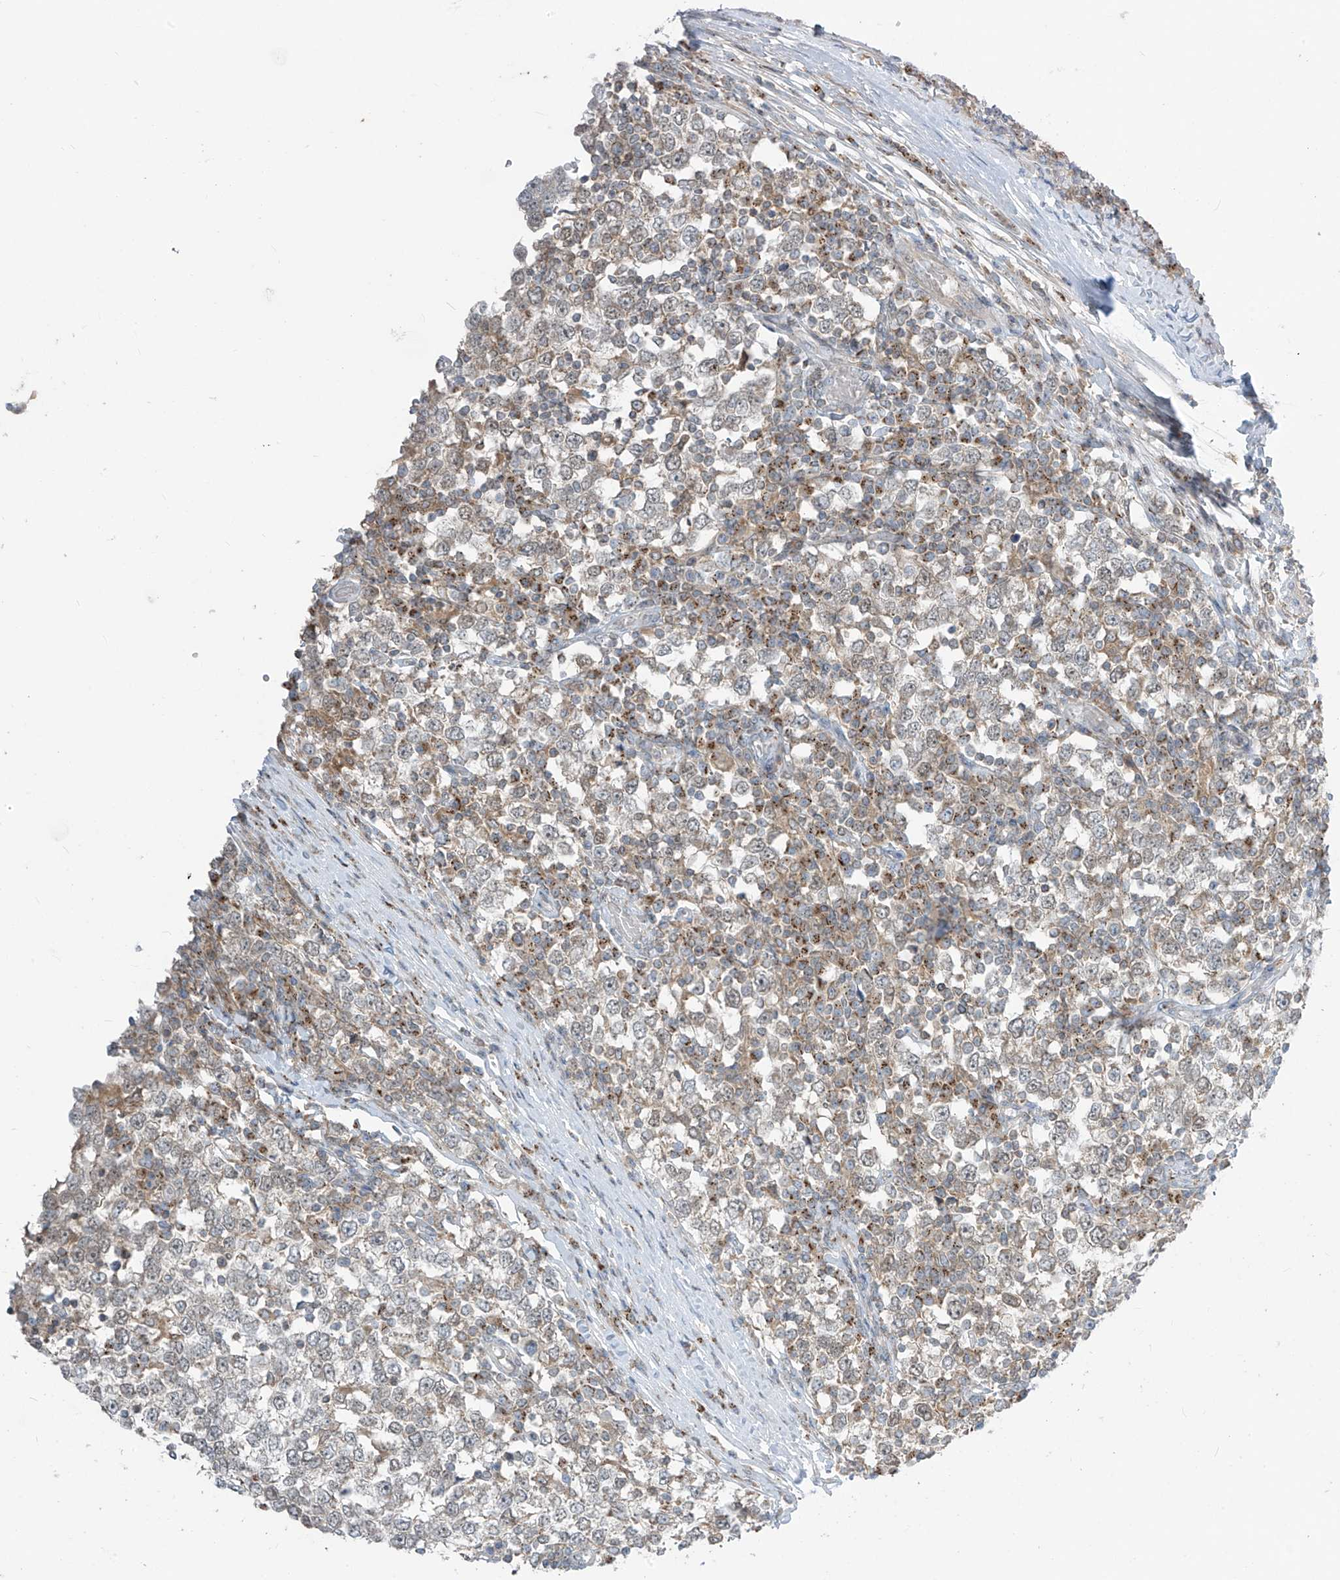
{"staining": {"intensity": "weak", "quantity": "<25%", "location": "cytoplasmic/membranous"}, "tissue": "testis cancer", "cell_type": "Tumor cells", "image_type": "cancer", "snomed": [{"axis": "morphology", "description": "Seminoma, NOS"}, {"axis": "topography", "description": "Testis"}], "caption": "Seminoma (testis) was stained to show a protein in brown. There is no significant expression in tumor cells.", "gene": "PARVG", "patient": {"sex": "male", "age": 65}}